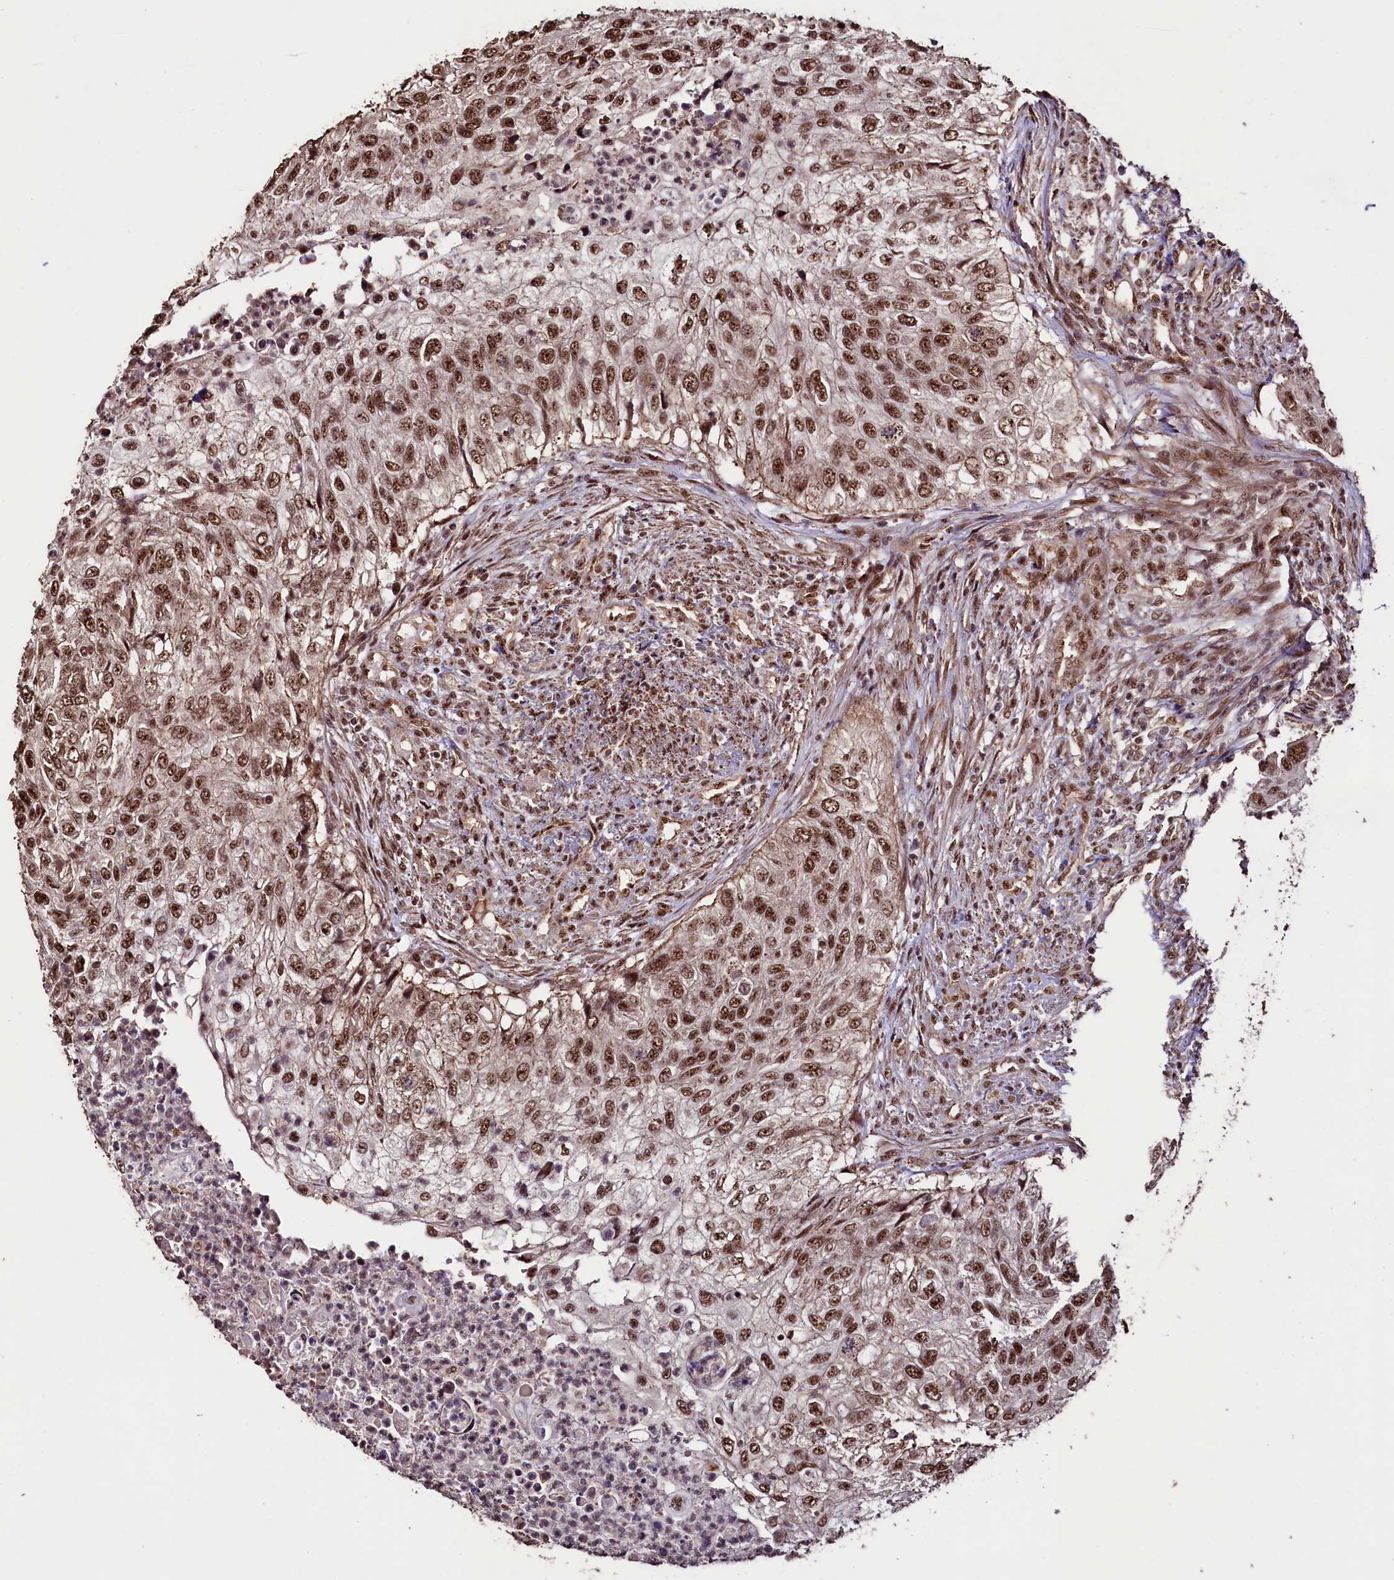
{"staining": {"intensity": "moderate", "quantity": ">75%", "location": "nuclear"}, "tissue": "urothelial cancer", "cell_type": "Tumor cells", "image_type": "cancer", "snomed": [{"axis": "morphology", "description": "Urothelial carcinoma, High grade"}, {"axis": "topography", "description": "Urinary bladder"}], "caption": "Approximately >75% of tumor cells in urothelial cancer exhibit moderate nuclear protein expression as visualized by brown immunohistochemical staining.", "gene": "SFSWAP", "patient": {"sex": "female", "age": 60}}